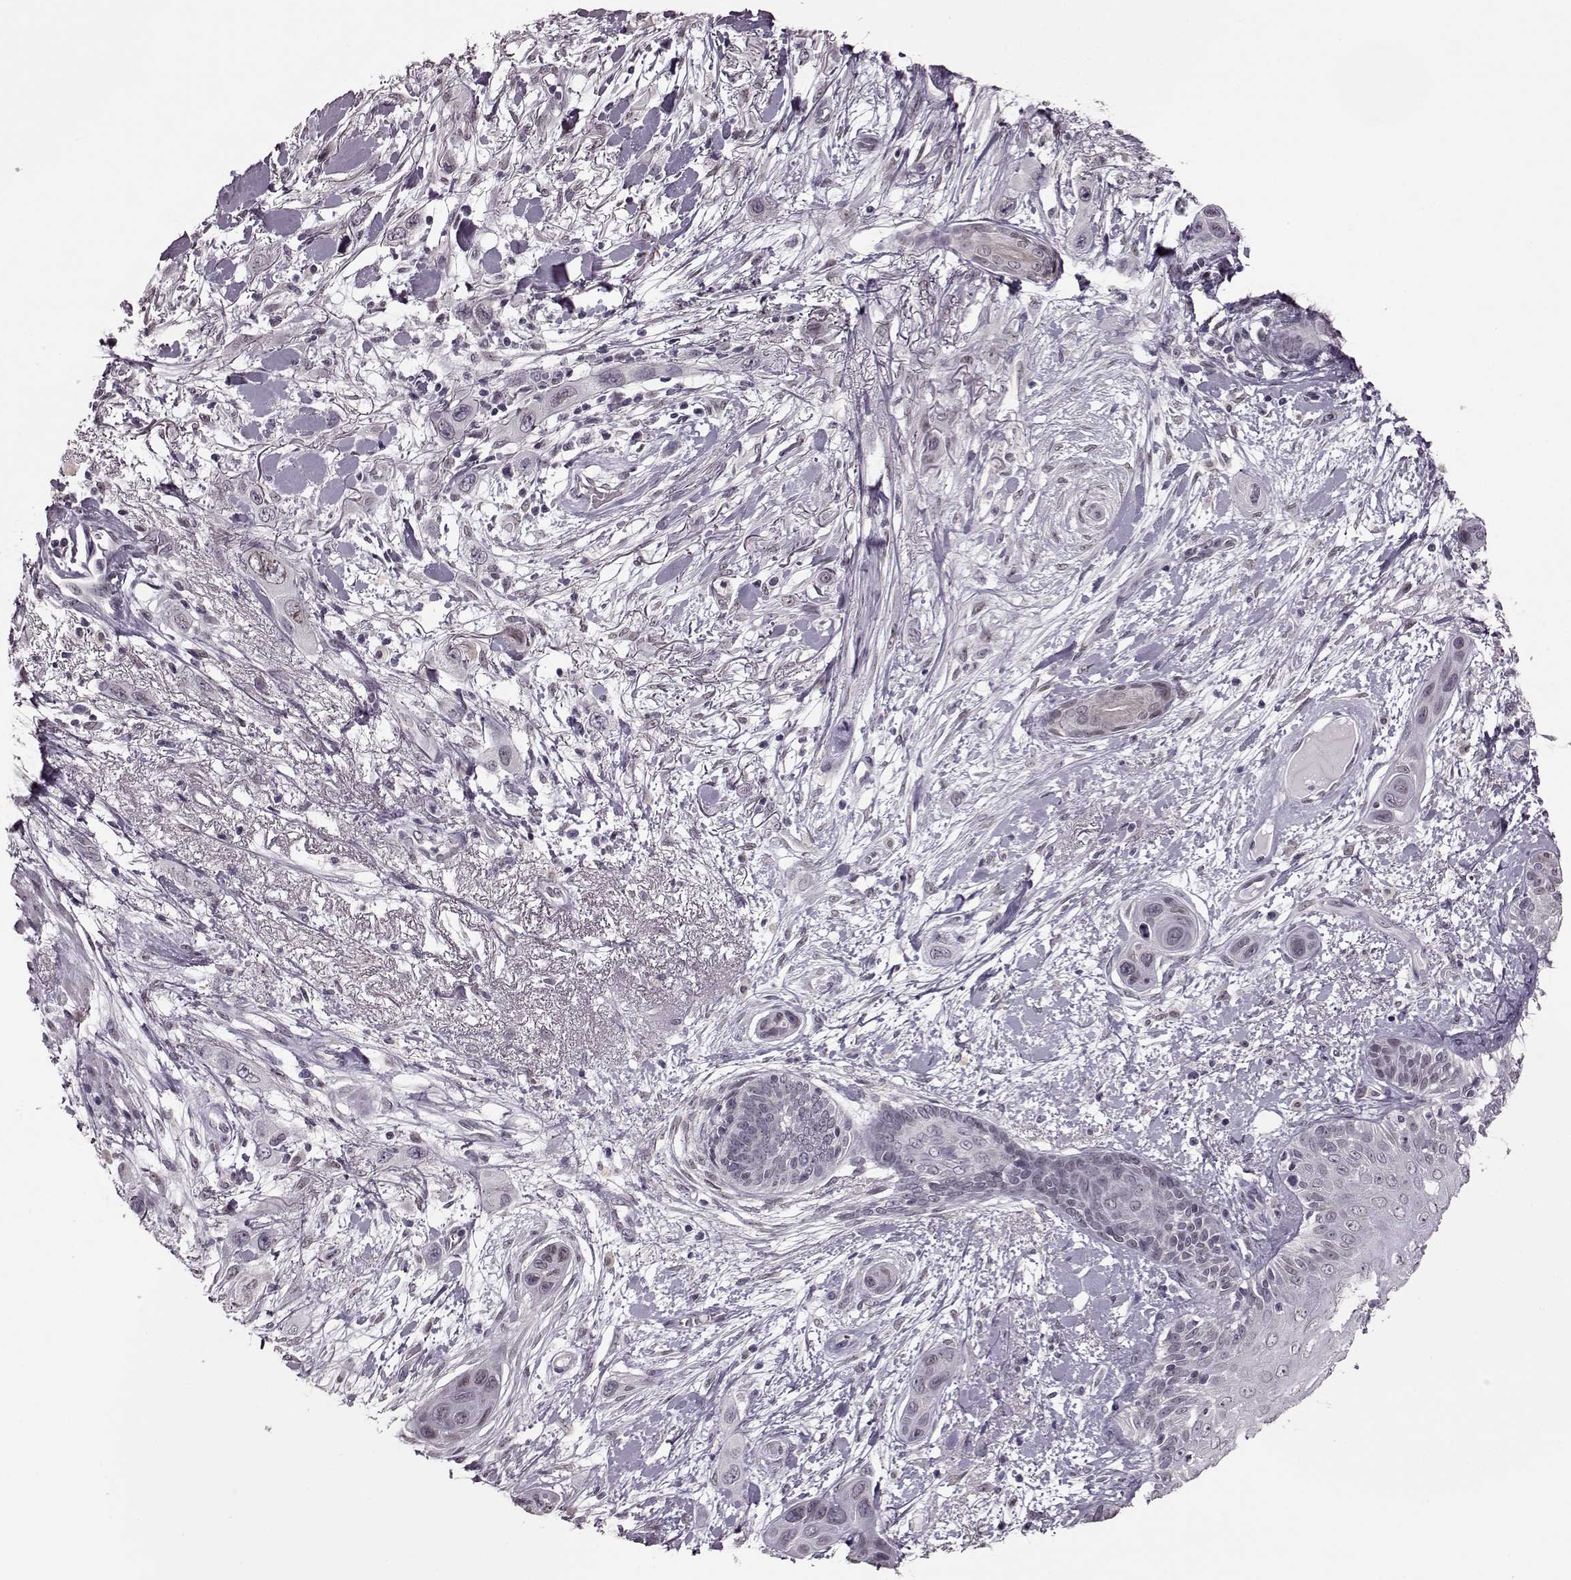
{"staining": {"intensity": "negative", "quantity": "none", "location": "none"}, "tissue": "skin cancer", "cell_type": "Tumor cells", "image_type": "cancer", "snomed": [{"axis": "morphology", "description": "Squamous cell carcinoma, NOS"}, {"axis": "topography", "description": "Skin"}], "caption": "The photomicrograph shows no significant expression in tumor cells of squamous cell carcinoma (skin).", "gene": "STX1B", "patient": {"sex": "male", "age": 79}}